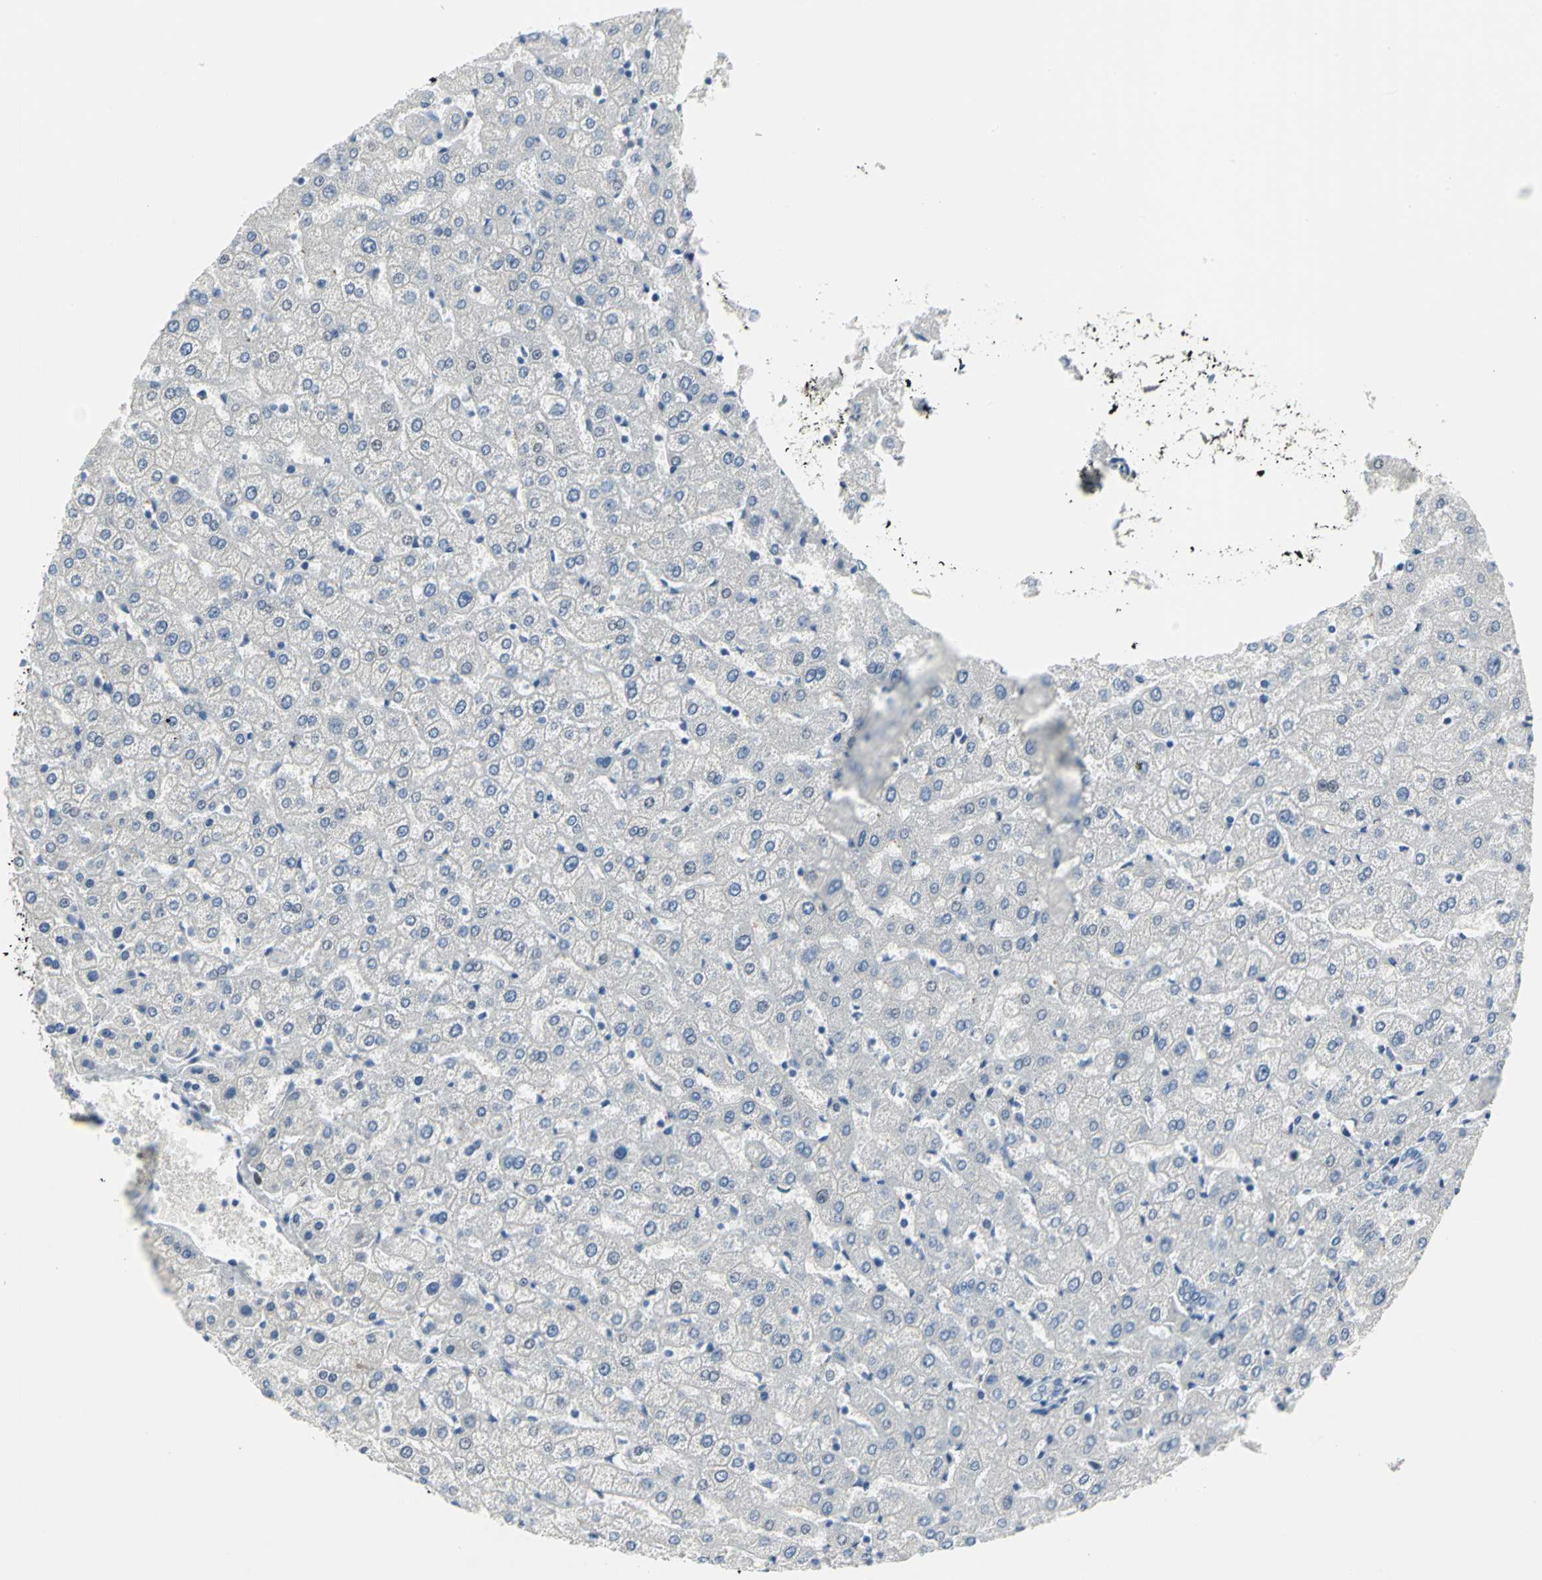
{"staining": {"intensity": "negative", "quantity": "none", "location": "none"}, "tissue": "liver", "cell_type": "Cholangiocytes", "image_type": "normal", "snomed": [{"axis": "morphology", "description": "Normal tissue, NOS"}, {"axis": "morphology", "description": "Fibrosis, NOS"}, {"axis": "topography", "description": "Liver"}], "caption": "IHC photomicrograph of normal liver: human liver stained with DAB exhibits no significant protein staining in cholangiocytes. (DAB immunohistochemistry, high magnification).", "gene": "MCM4", "patient": {"sex": "female", "age": 29}}